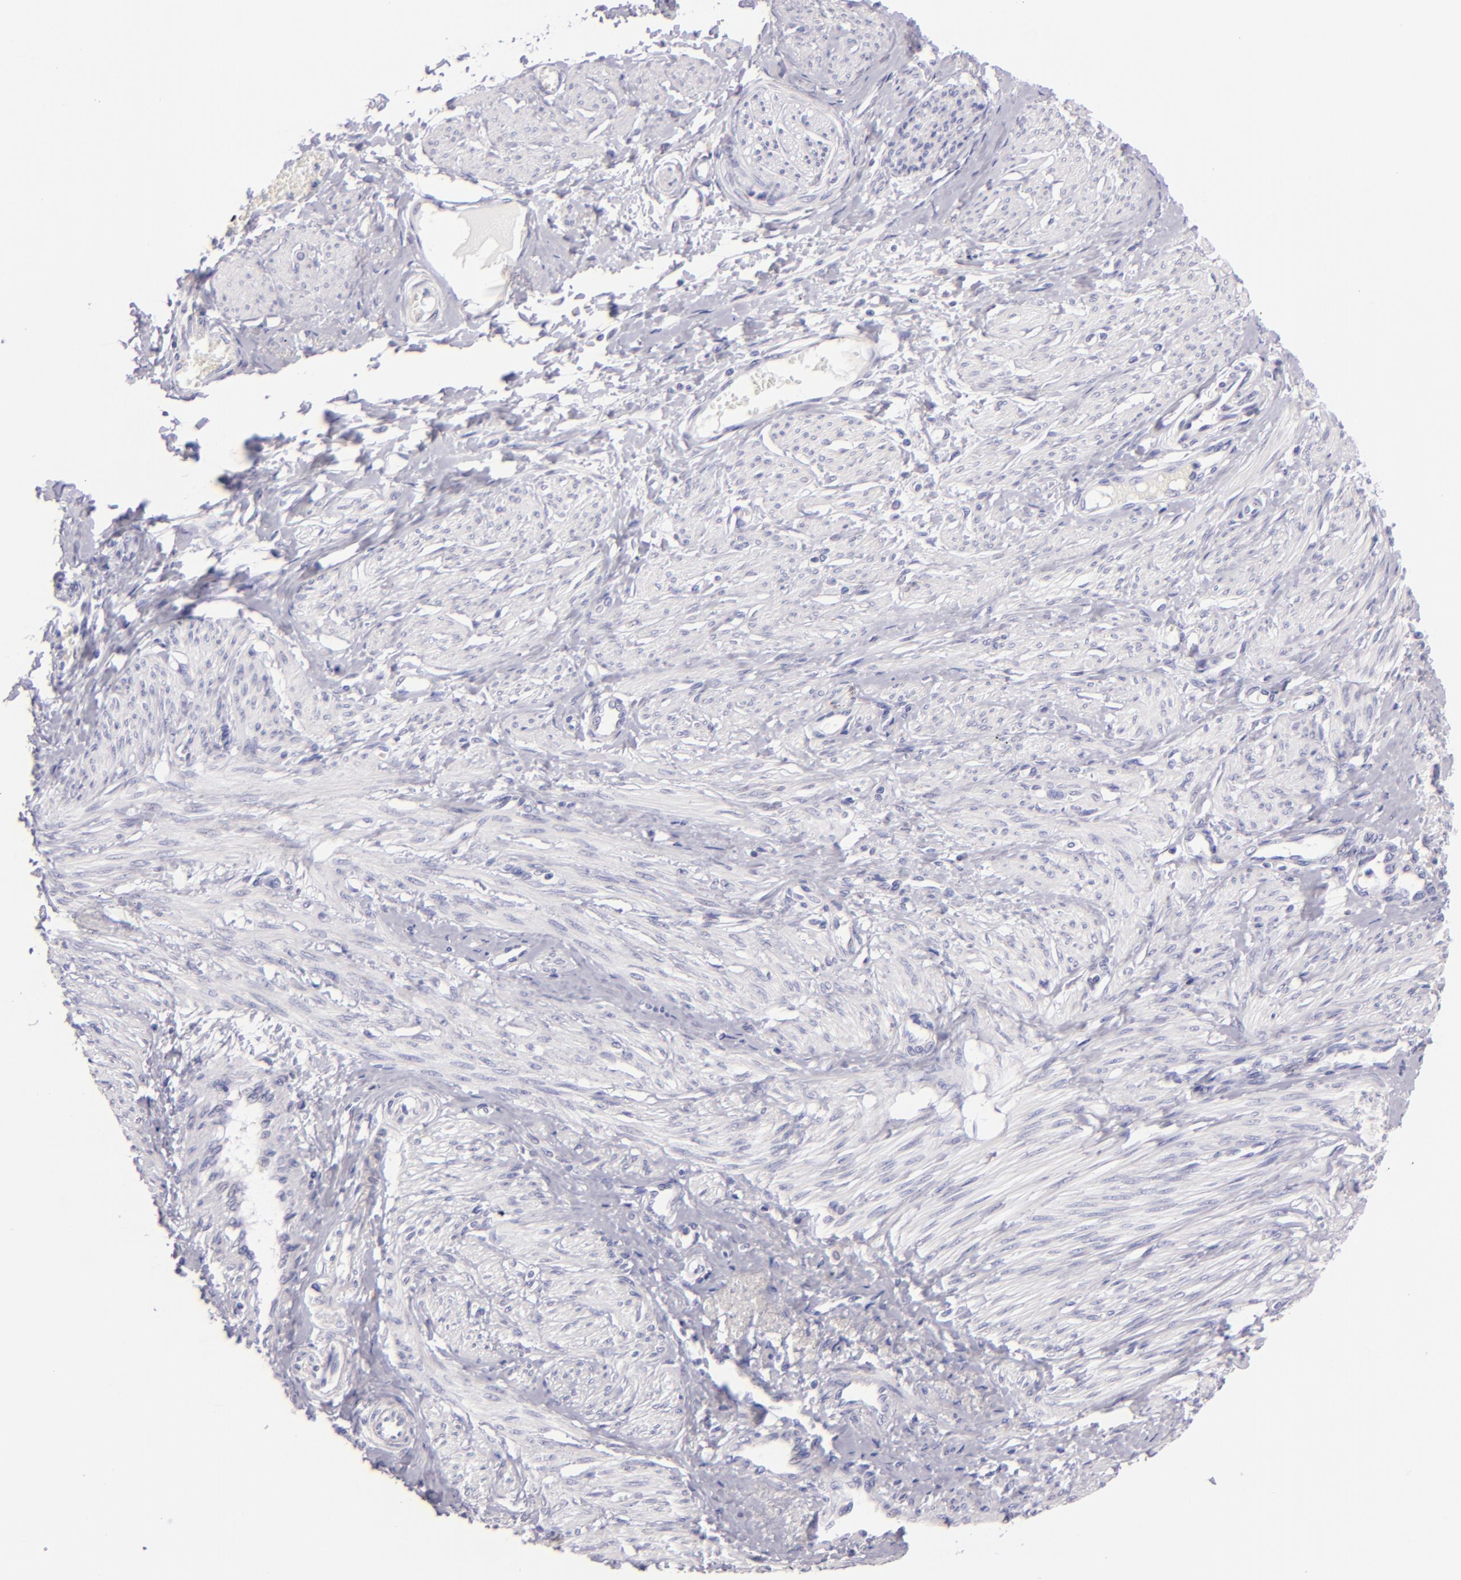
{"staining": {"intensity": "negative", "quantity": "none", "location": "none"}, "tissue": "smooth muscle", "cell_type": "Smooth muscle cells", "image_type": "normal", "snomed": [{"axis": "morphology", "description": "Normal tissue, NOS"}, {"axis": "topography", "description": "Smooth muscle"}, {"axis": "topography", "description": "Uterus"}], "caption": "A high-resolution image shows immunohistochemistry (IHC) staining of normal smooth muscle, which exhibits no significant positivity in smooth muscle cells. (IHC, brightfield microscopy, high magnification).", "gene": "MUC5AC", "patient": {"sex": "female", "age": 39}}